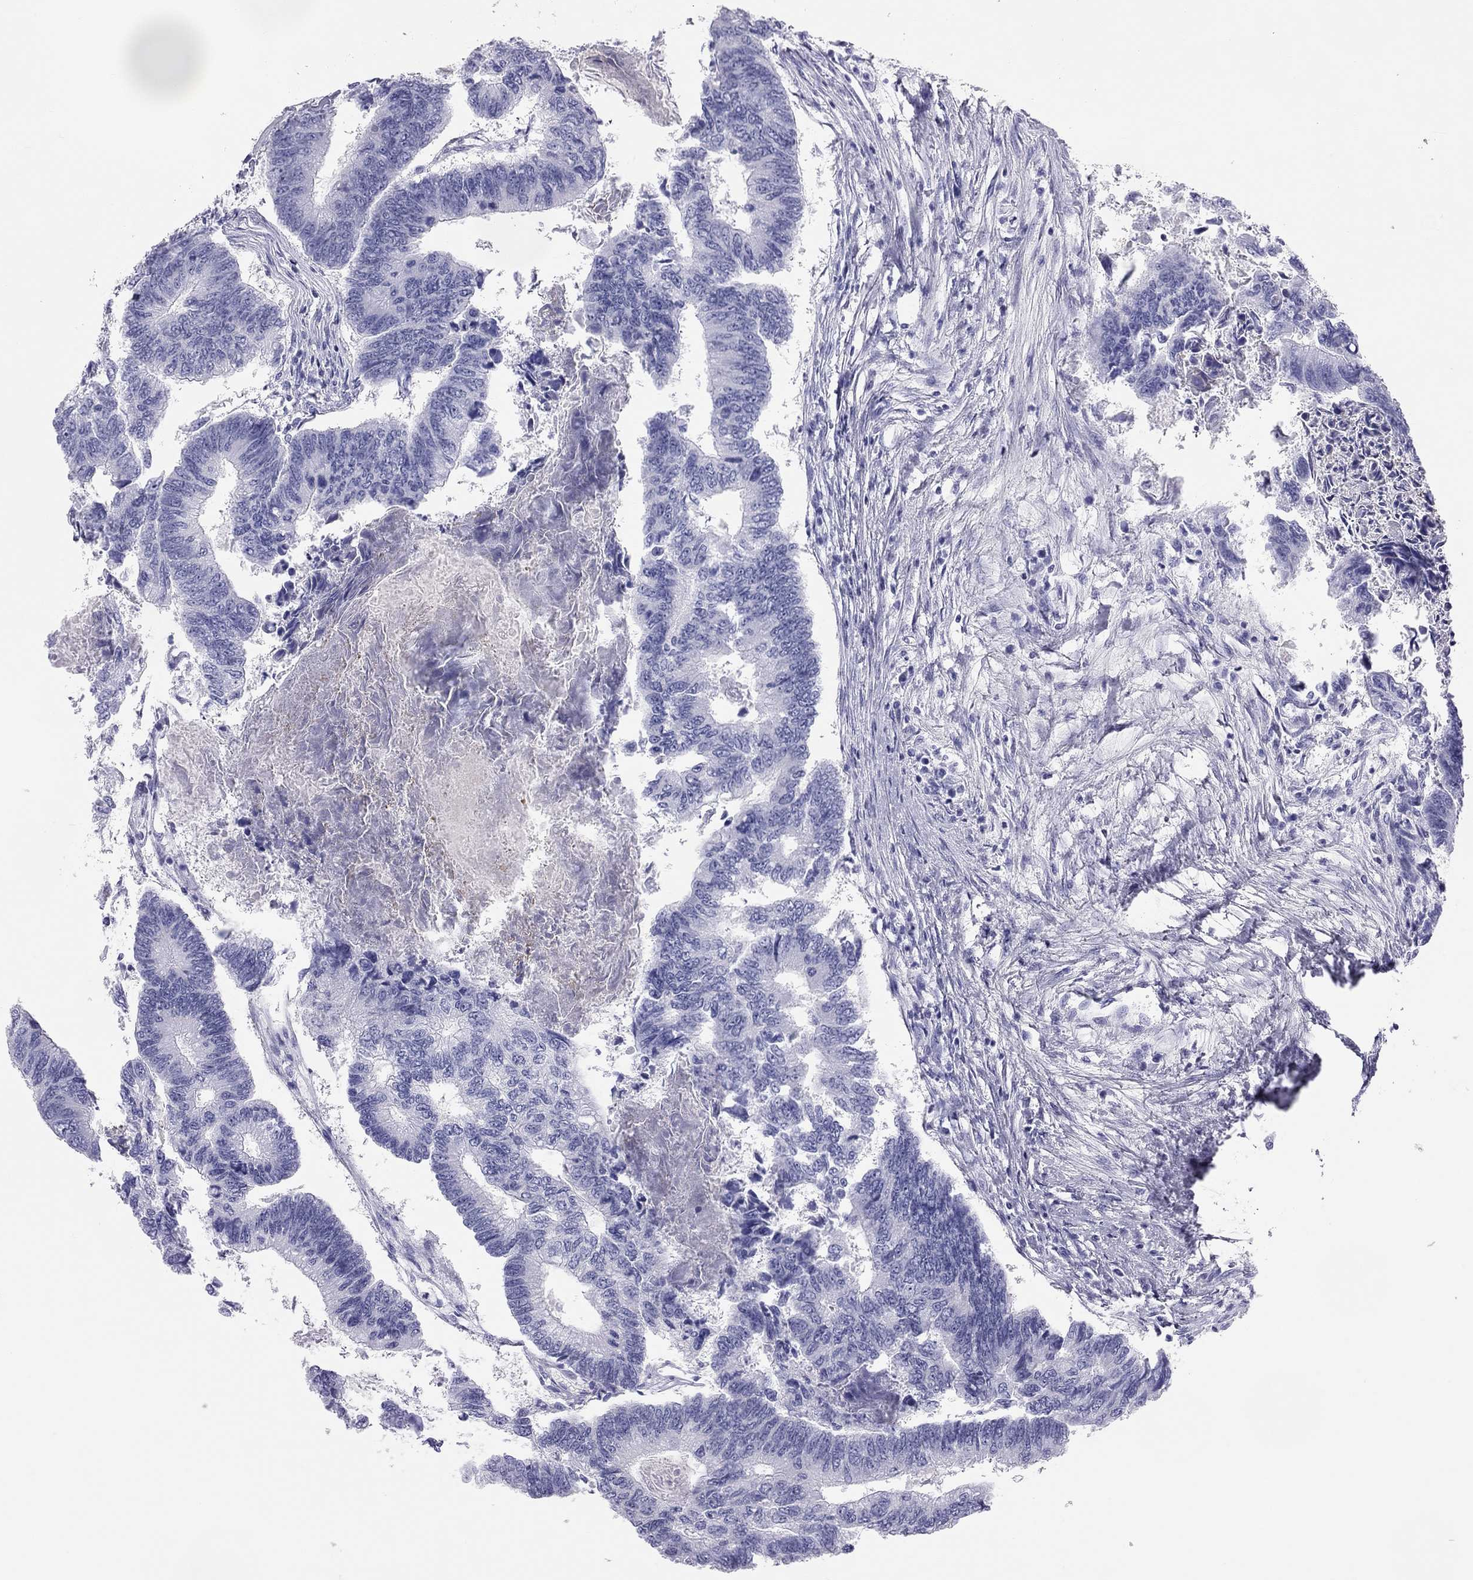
{"staining": {"intensity": "negative", "quantity": "none", "location": "none"}, "tissue": "colorectal cancer", "cell_type": "Tumor cells", "image_type": "cancer", "snomed": [{"axis": "morphology", "description": "Adenocarcinoma, NOS"}, {"axis": "topography", "description": "Colon"}], "caption": "Tumor cells show no significant positivity in adenocarcinoma (colorectal).", "gene": "TRPM3", "patient": {"sex": "female", "age": 65}}